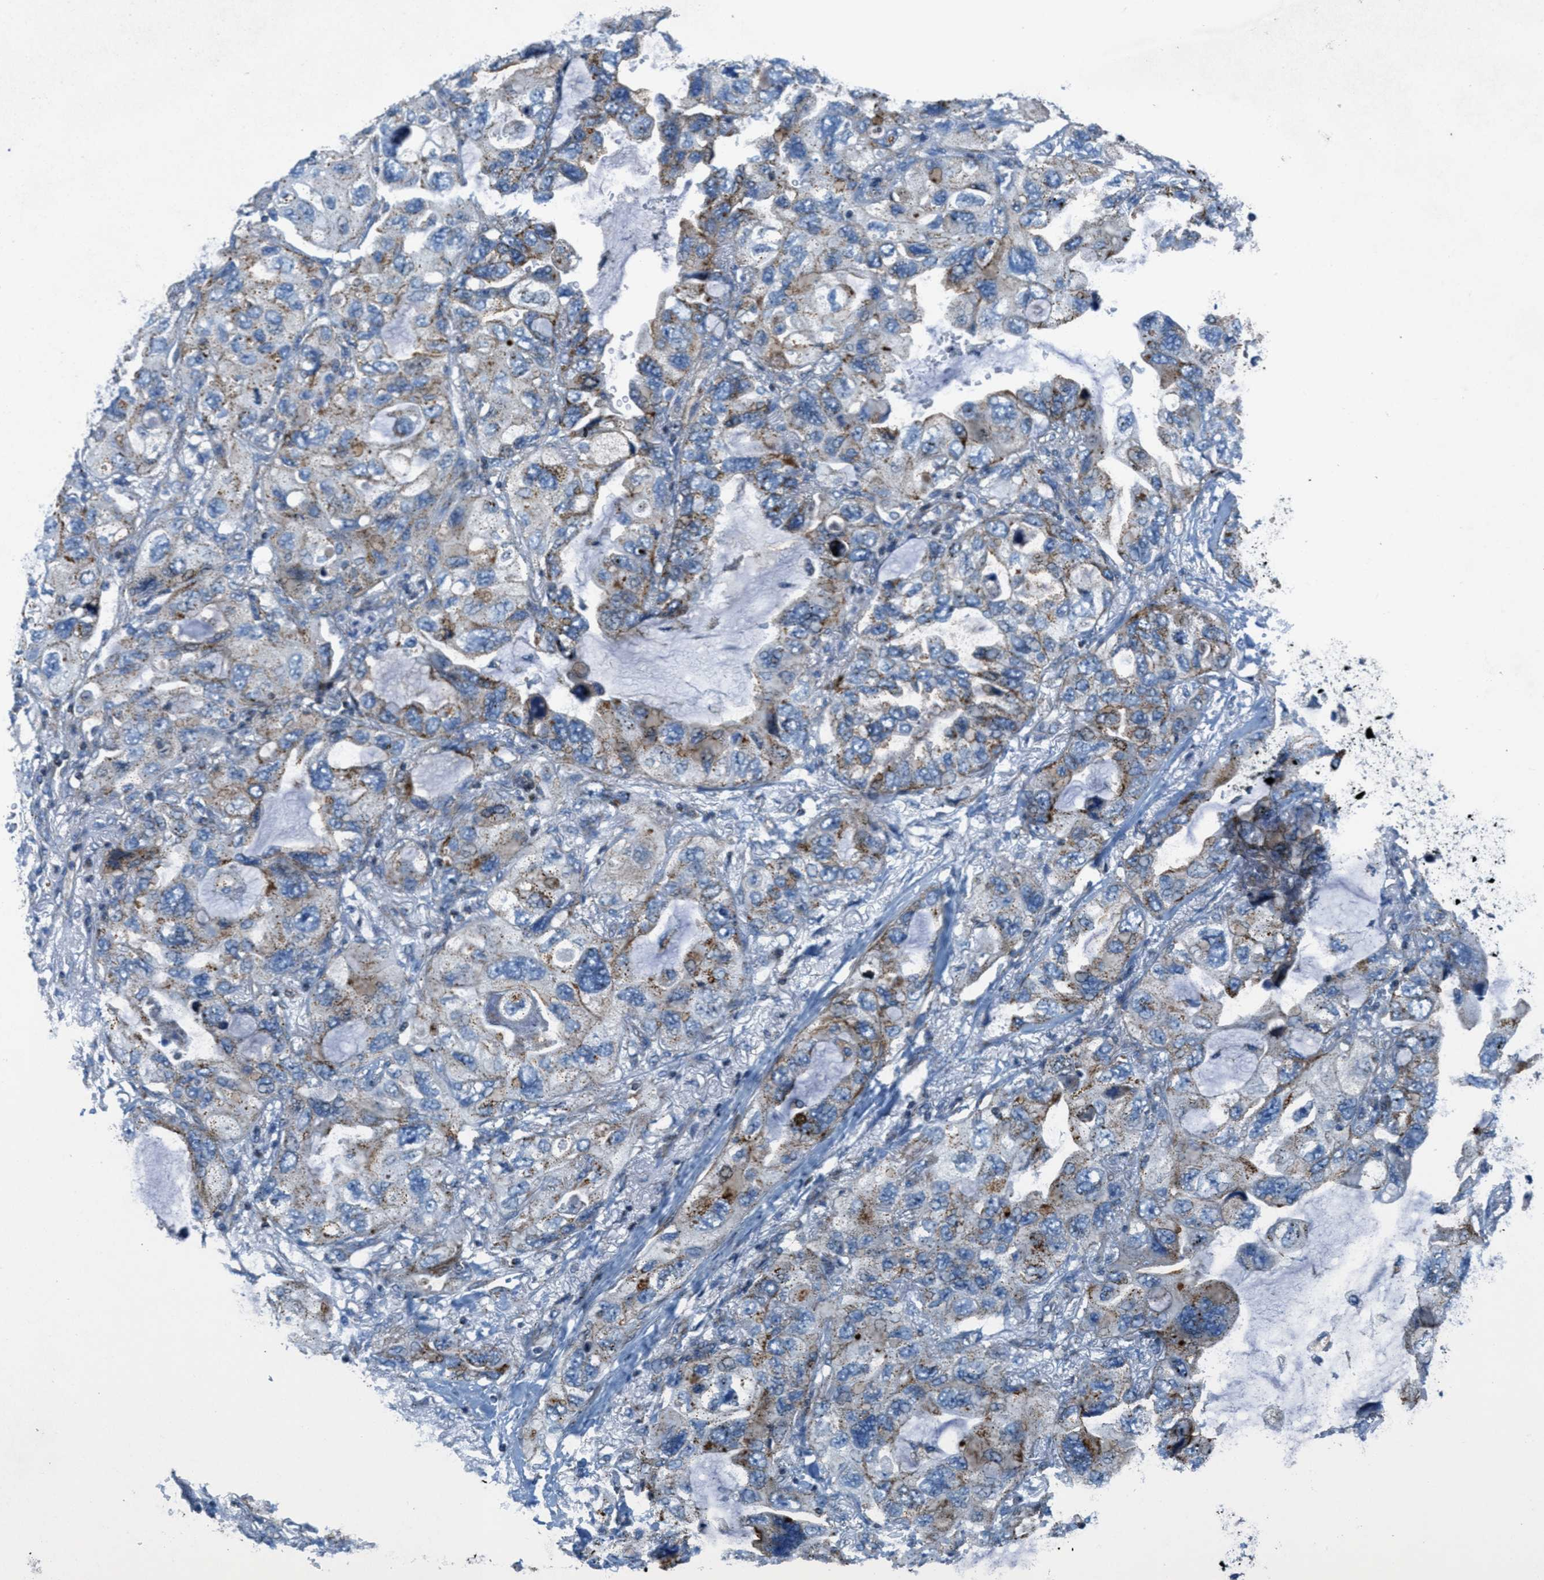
{"staining": {"intensity": "weak", "quantity": "25%-75%", "location": "cytoplasmic/membranous"}, "tissue": "lung cancer", "cell_type": "Tumor cells", "image_type": "cancer", "snomed": [{"axis": "morphology", "description": "Squamous cell carcinoma, NOS"}, {"axis": "topography", "description": "Lung"}], "caption": "Lung cancer (squamous cell carcinoma) stained for a protein (brown) reveals weak cytoplasmic/membranous positive staining in approximately 25%-75% of tumor cells.", "gene": "MFSD13A", "patient": {"sex": "female", "age": 73}}